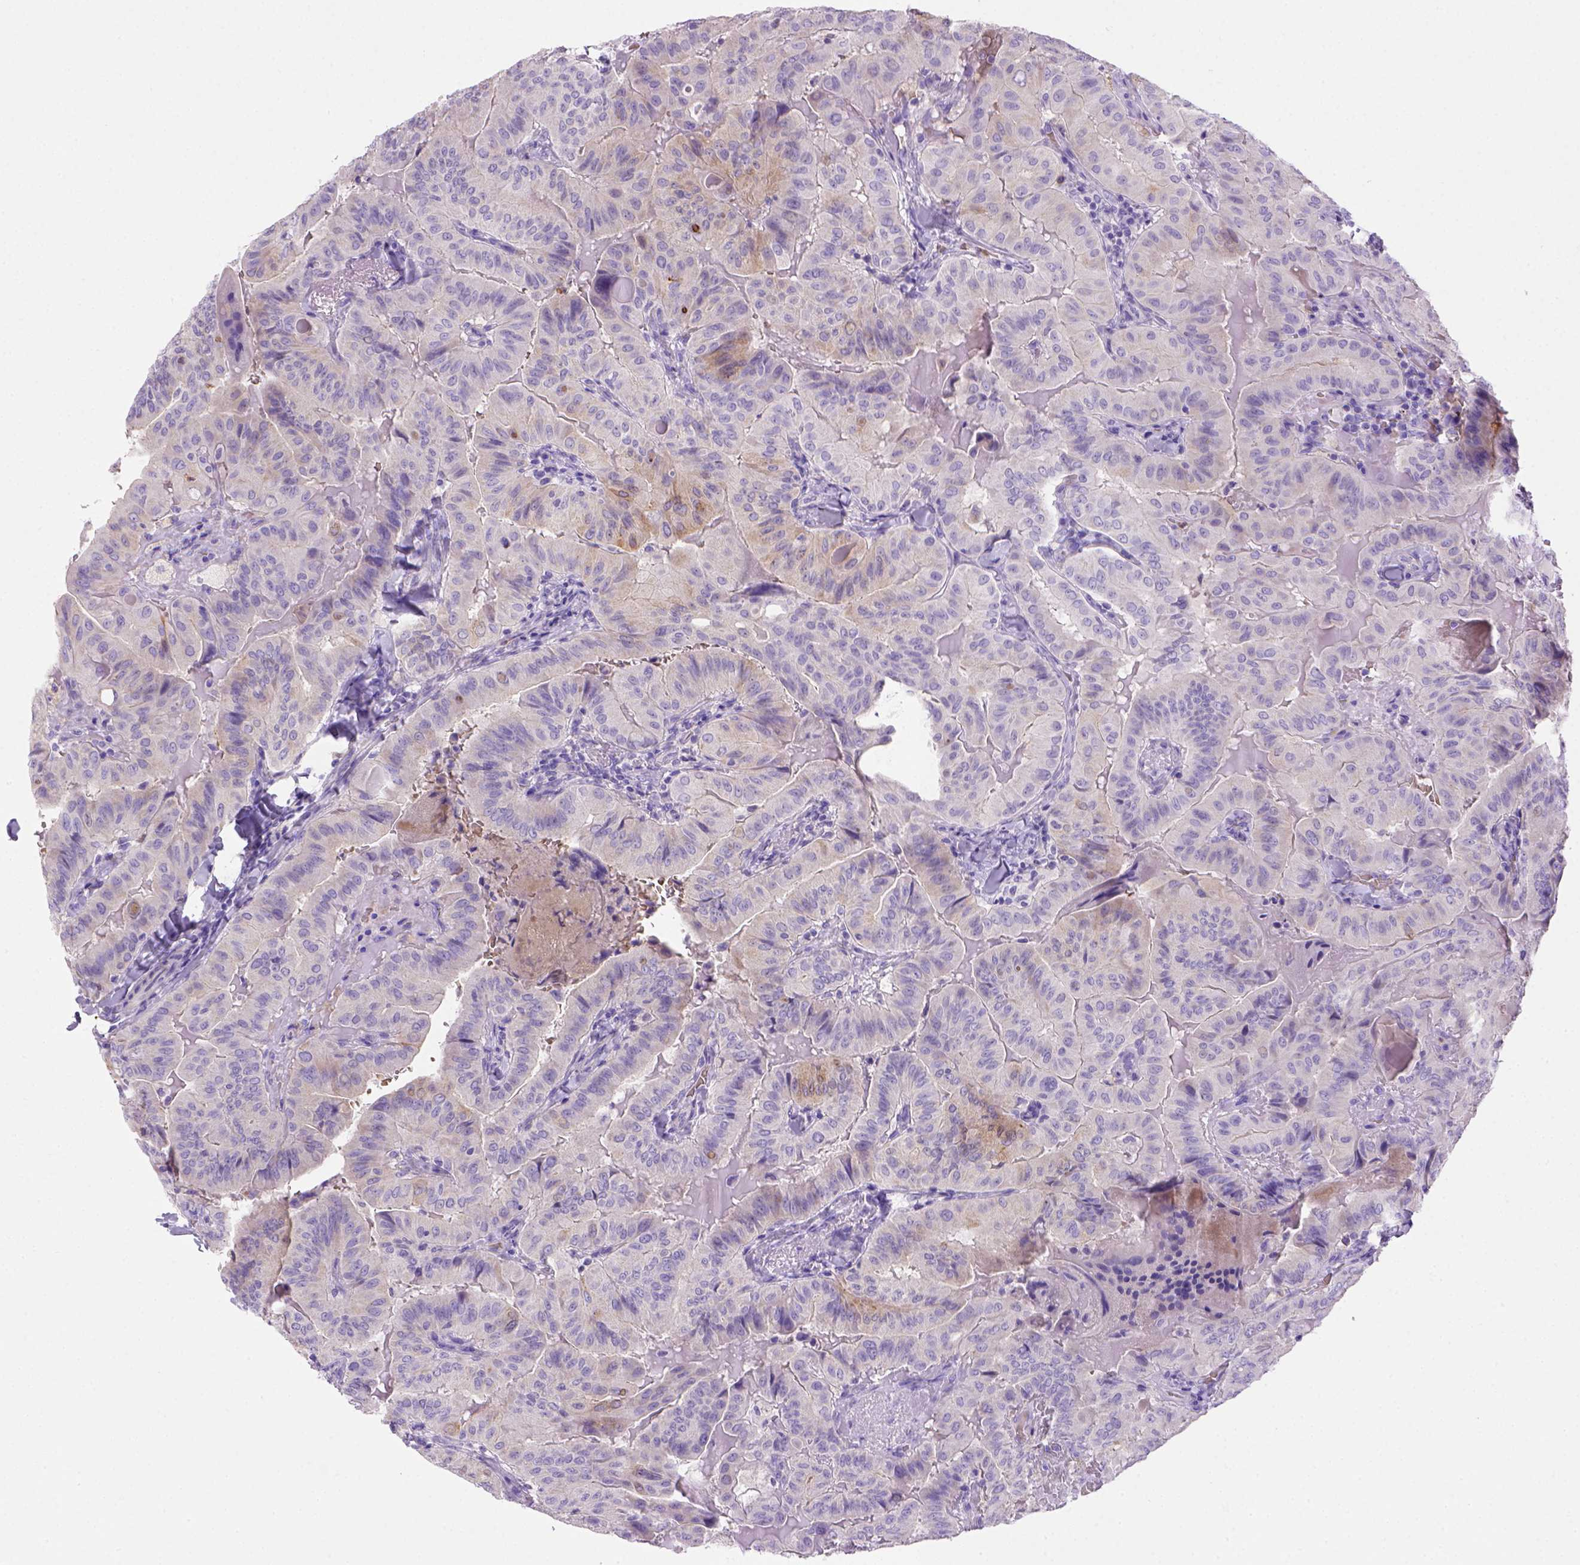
{"staining": {"intensity": "negative", "quantity": "none", "location": "none"}, "tissue": "thyroid cancer", "cell_type": "Tumor cells", "image_type": "cancer", "snomed": [{"axis": "morphology", "description": "Papillary adenocarcinoma, NOS"}, {"axis": "topography", "description": "Thyroid gland"}], "caption": "An immunohistochemistry (IHC) micrograph of thyroid cancer (papillary adenocarcinoma) is shown. There is no staining in tumor cells of thyroid cancer (papillary adenocarcinoma). The staining is performed using DAB brown chromogen with nuclei counter-stained in using hematoxylin.", "gene": "BAAT", "patient": {"sex": "female", "age": 68}}